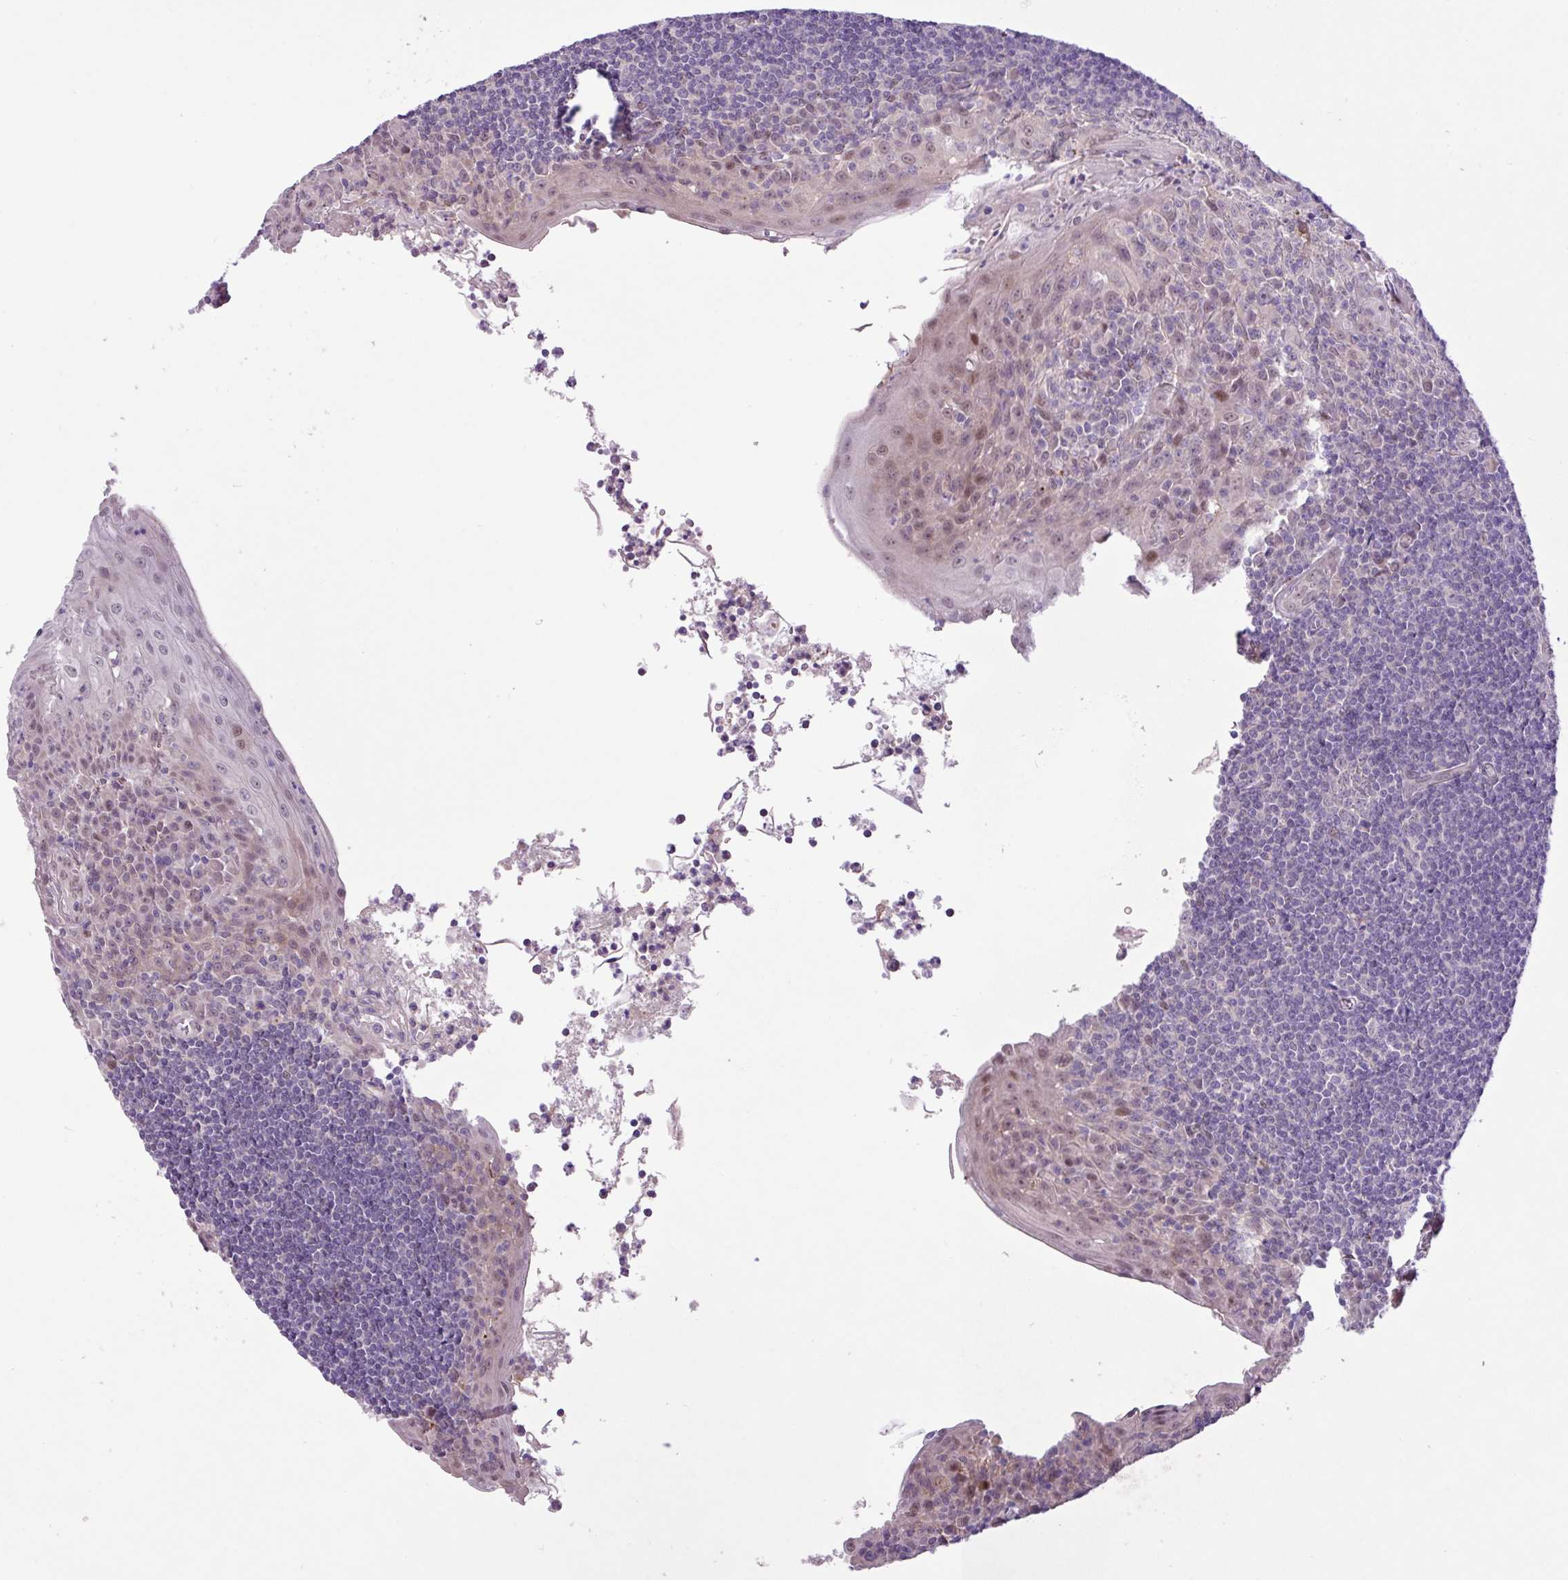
{"staining": {"intensity": "negative", "quantity": "none", "location": "none"}, "tissue": "tonsil", "cell_type": "Germinal center cells", "image_type": "normal", "snomed": [{"axis": "morphology", "description": "Normal tissue, NOS"}, {"axis": "topography", "description": "Tonsil"}], "caption": "IHC of benign human tonsil displays no expression in germinal center cells.", "gene": "RPP25L", "patient": {"sex": "male", "age": 27}}